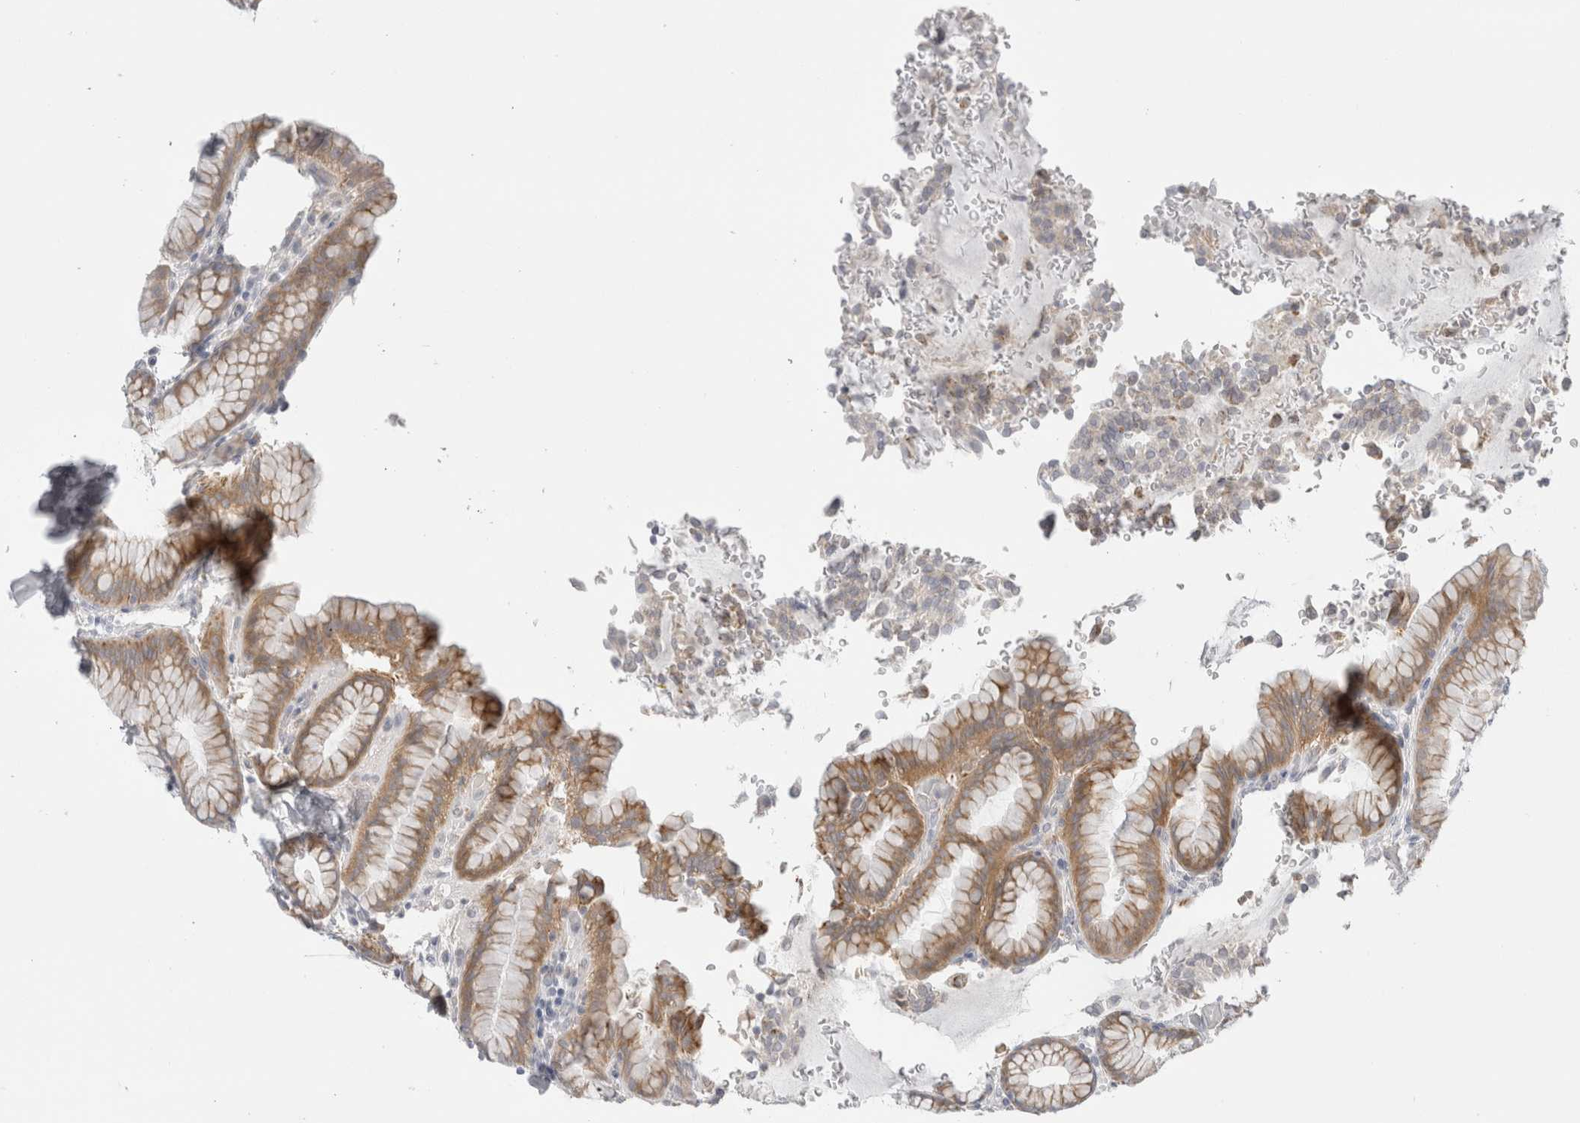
{"staining": {"intensity": "strong", "quantity": "25%-75%", "location": "cytoplasmic/membranous"}, "tissue": "stomach", "cell_type": "Glandular cells", "image_type": "normal", "snomed": [{"axis": "morphology", "description": "Normal tissue, NOS"}, {"axis": "topography", "description": "Stomach"}], "caption": "This micrograph displays normal stomach stained with IHC to label a protein in brown. The cytoplasmic/membranous of glandular cells show strong positivity for the protein. Nuclei are counter-stained blue.", "gene": "FAHD1", "patient": {"sex": "male", "age": 42}}